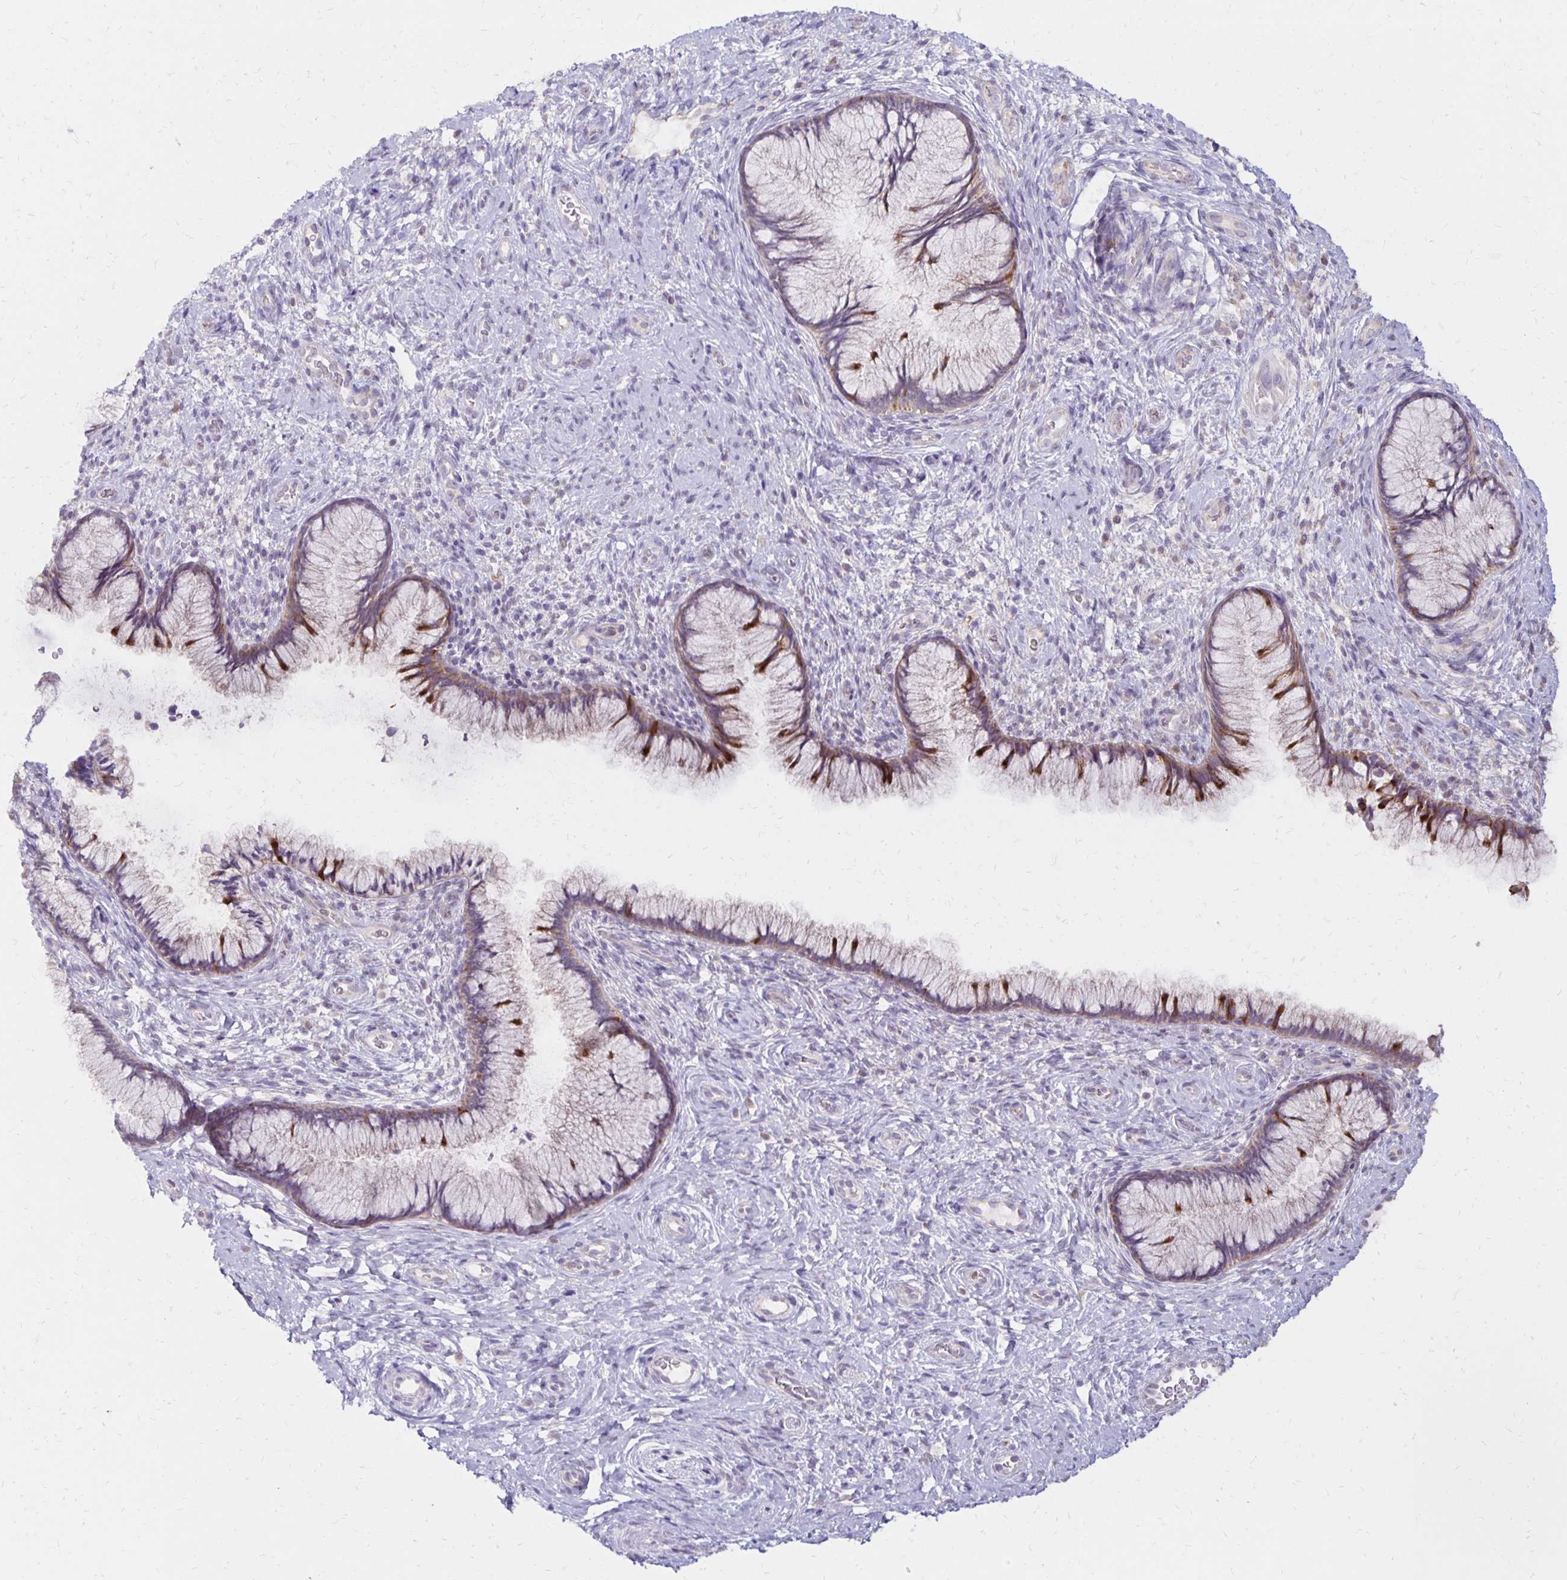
{"staining": {"intensity": "strong", "quantity": "<25%", "location": "cytoplasmic/membranous"}, "tissue": "cervix", "cell_type": "Glandular cells", "image_type": "normal", "snomed": [{"axis": "morphology", "description": "Normal tissue, NOS"}, {"axis": "topography", "description": "Cervix"}], "caption": "Brown immunohistochemical staining in benign human cervix shows strong cytoplasmic/membranous positivity in approximately <25% of glandular cells. (DAB (3,3'-diaminobenzidine) IHC with brightfield microscopy, high magnification).", "gene": "IER3", "patient": {"sex": "female", "age": 34}}